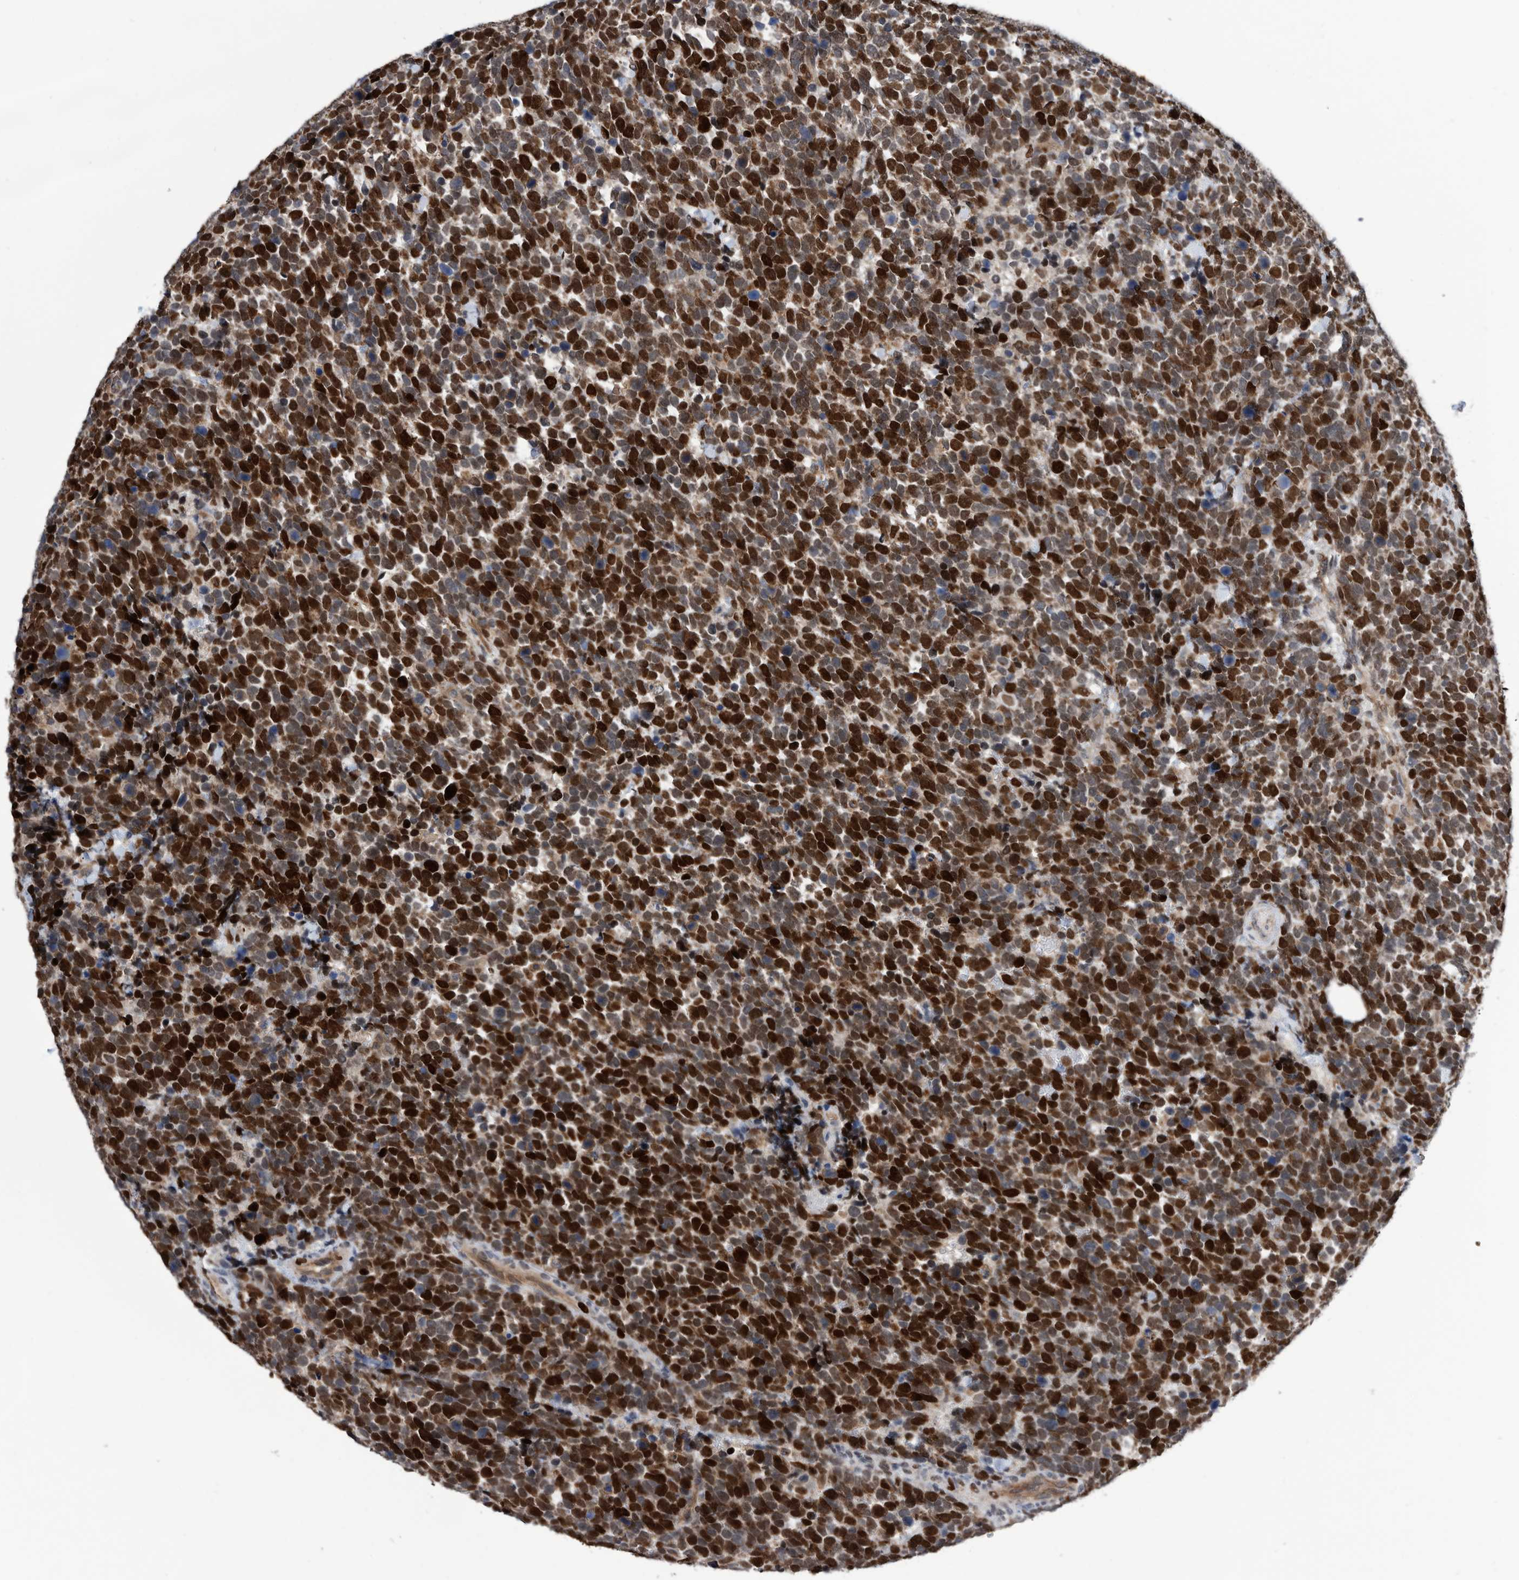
{"staining": {"intensity": "strong", "quantity": ">75%", "location": "nuclear"}, "tissue": "urothelial cancer", "cell_type": "Tumor cells", "image_type": "cancer", "snomed": [{"axis": "morphology", "description": "Urothelial carcinoma, High grade"}, {"axis": "topography", "description": "Urinary bladder"}], "caption": "Strong nuclear positivity for a protein is seen in approximately >75% of tumor cells of urothelial cancer using immunohistochemistry.", "gene": "ATAD2", "patient": {"sex": "female", "age": 82}}